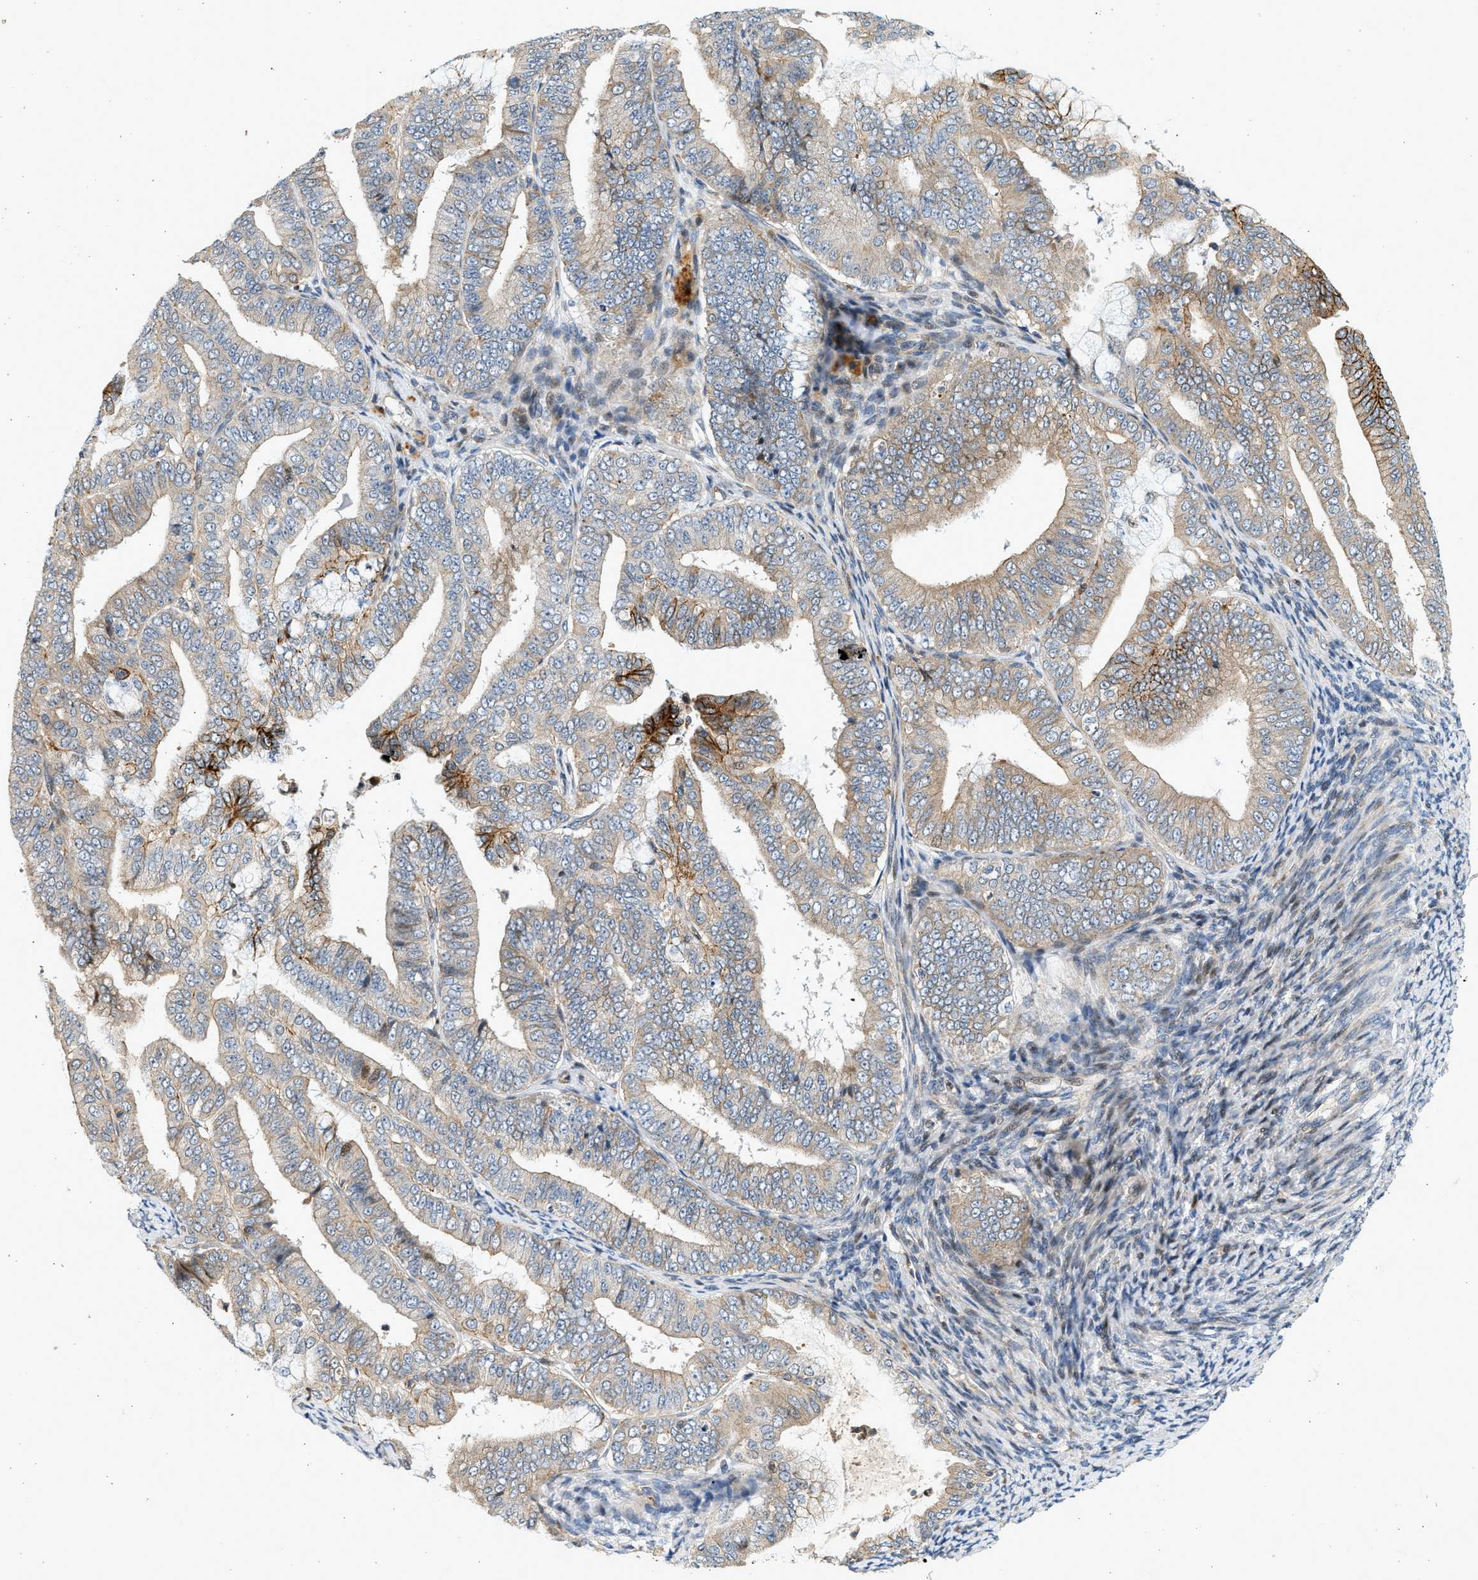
{"staining": {"intensity": "moderate", "quantity": "25%-75%", "location": "cytoplasmic/membranous"}, "tissue": "endometrial cancer", "cell_type": "Tumor cells", "image_type": "cancer", "snomed": [{"axis": "morphology", "description": "Adenocarcinoma, NOS"}, {"axis": "topography", "description": "Endometrium"}], "caption": "Immunohistochemical staining of human endometrial adenocarcinoma shows medium levels of moderate cytoplasmic/membranous expression in about 25%-75% of tumor cells. (DAB (3,3'-diaminobenzidine) IHC, brown staining for protein, blue staining for nuclei).", "gene": "NRSN2", "patient": {"sex": "female", "age": 63}}